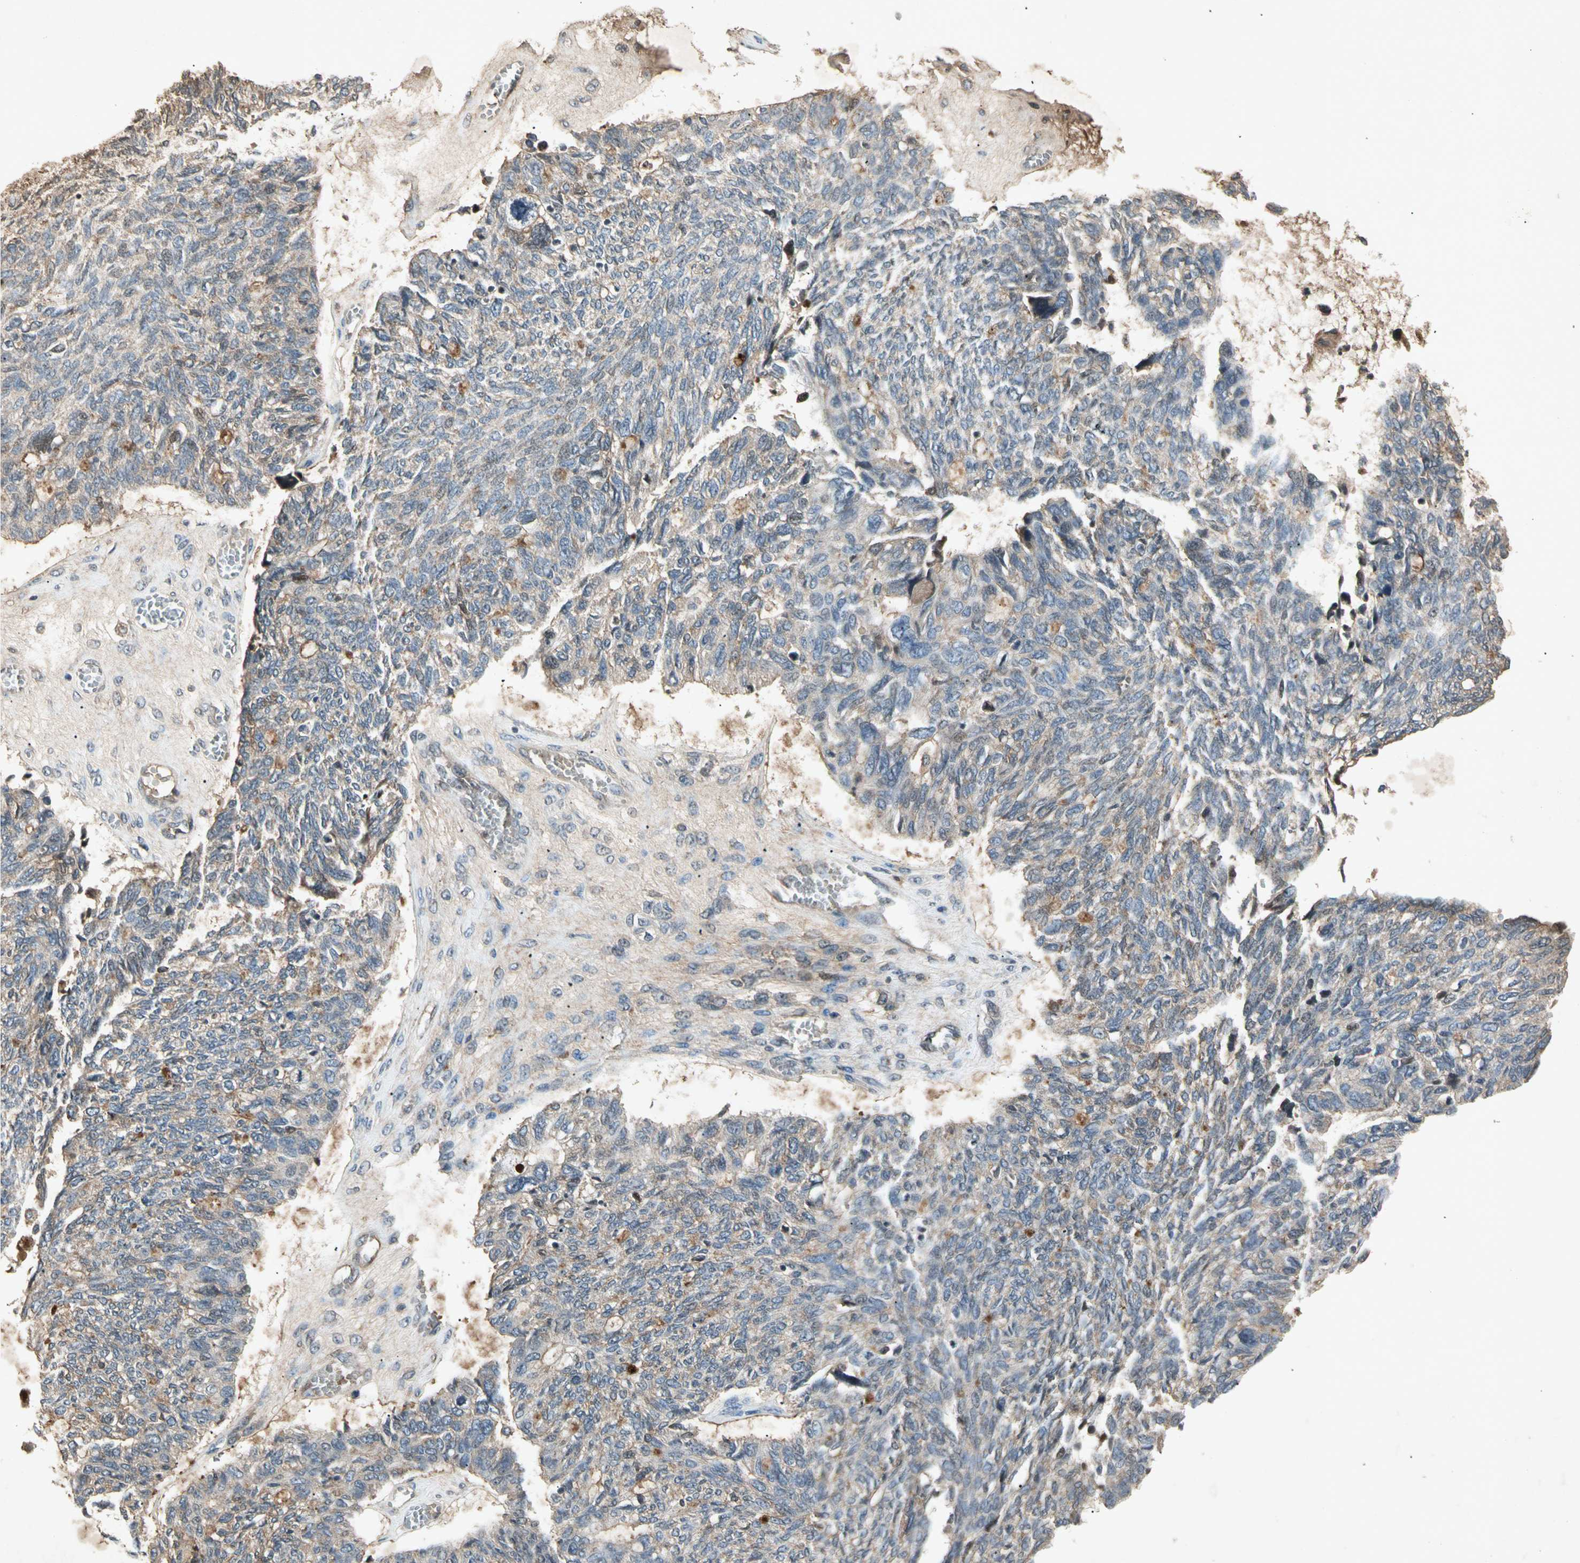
{"staining": {"intensity": "weak", "quantity": "<25%", "location": "cytoplasmic/membranous"}, "tissue": "ovarian cancer", "cell_type": "Tumor cells", "image_type": "cancer", "snomed": [{"axis": "morphology", "description": "Cystadenocarcinoma, serous, NOS"}, {"axis": "topography", "description": "Ovary"}], "caption": "This is an immunohistochemistry (IHC) histopathology image of human ovarian cancer. There is no staining in tumor cells.", "gene": "CP", "patient": {"sex": "female", "age": 79}}